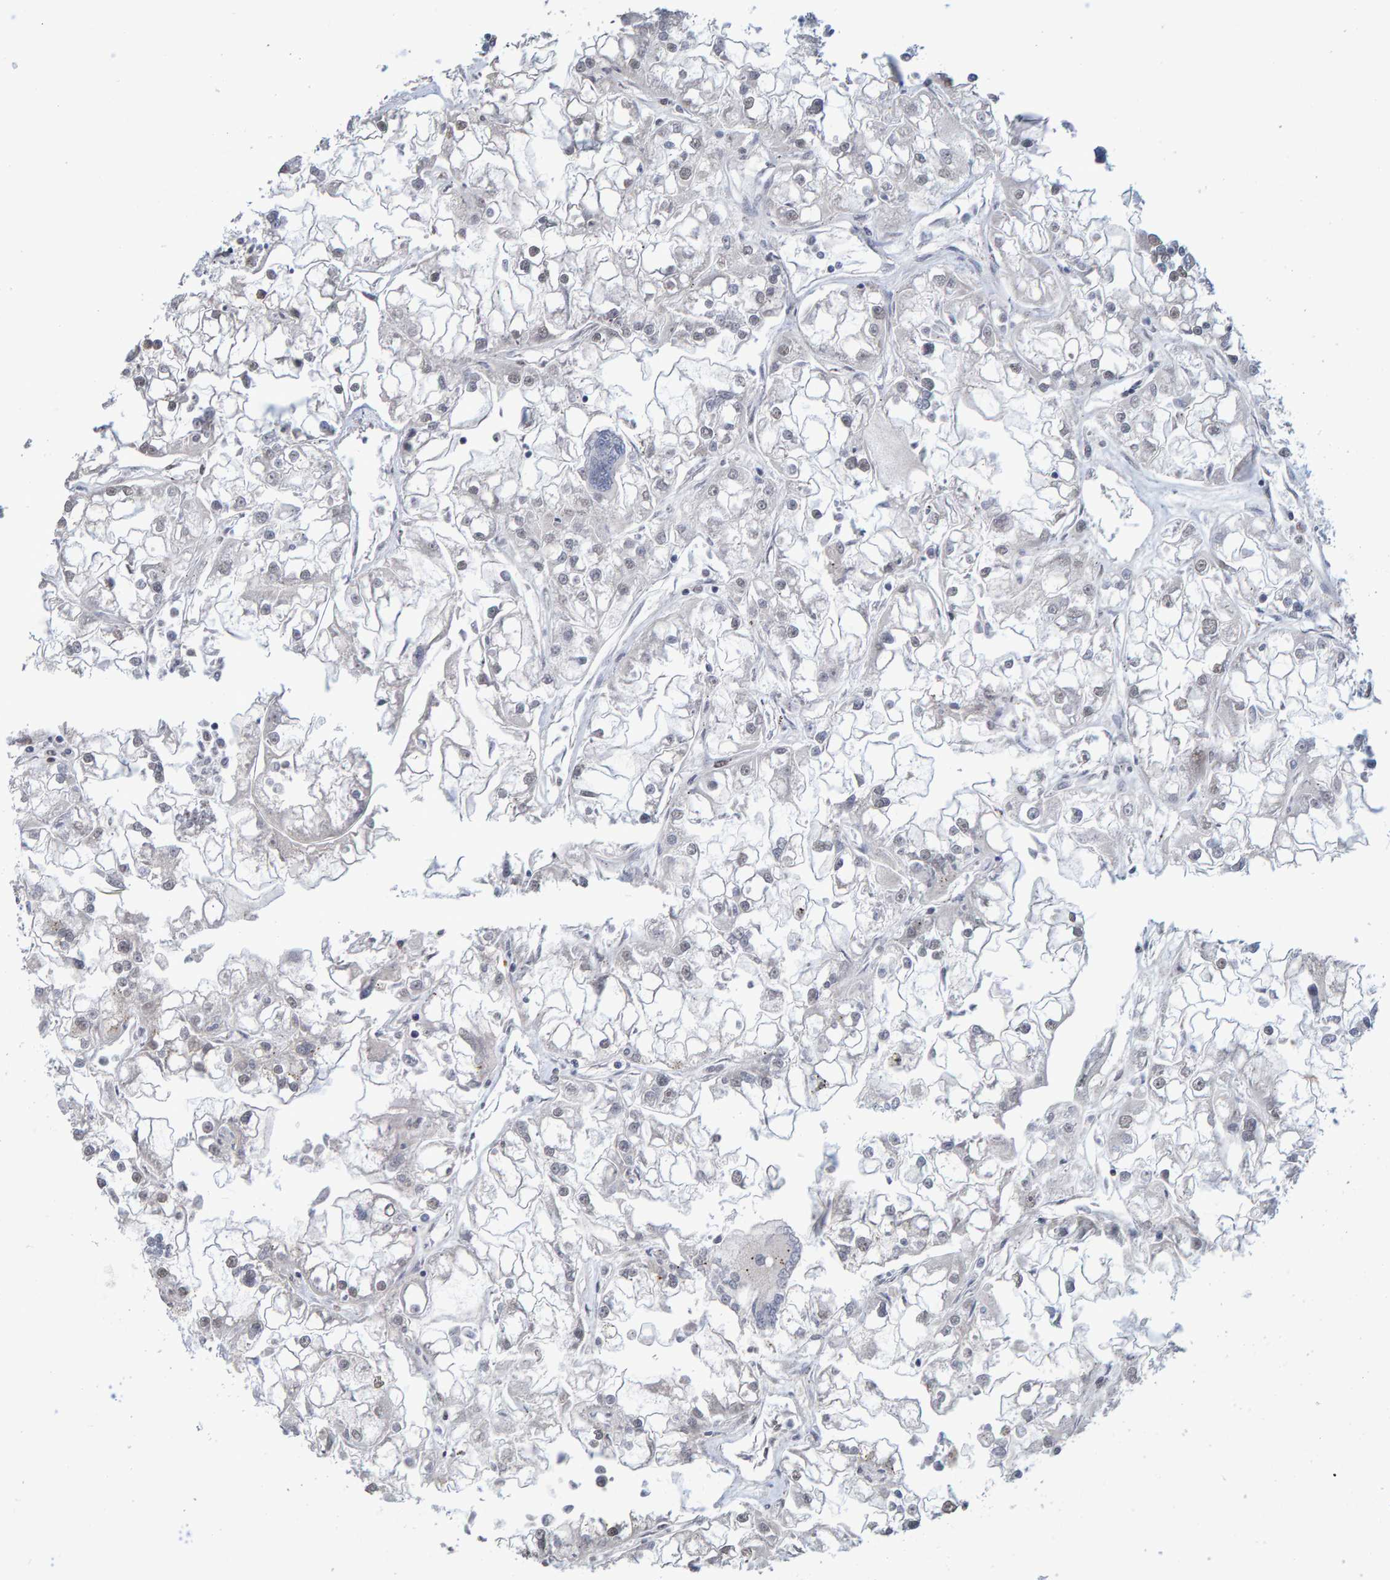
{"staining": {"intensity": "negative", "quantity": "none", "location": "none"}, "tissue": "renal cancer", "cell_type": "Tumor cells", "image_type": "cancer", "snomed": [{"axis": "morphology", "description": "Adenocarcinoma, NOS"}, {"axis": "topography", "description": "Kidney"}], "caption": "Renal cancer was stained to show a protein in brown. There is no significant positivity in tumor cells. (DAB (3,3'-diaminobenzidine) immunohistochemistry (IHC) visualized using brightfield microscopy, high magnification).", "gene": "USP43", "patient": {"sex": "female", "age": 52}}